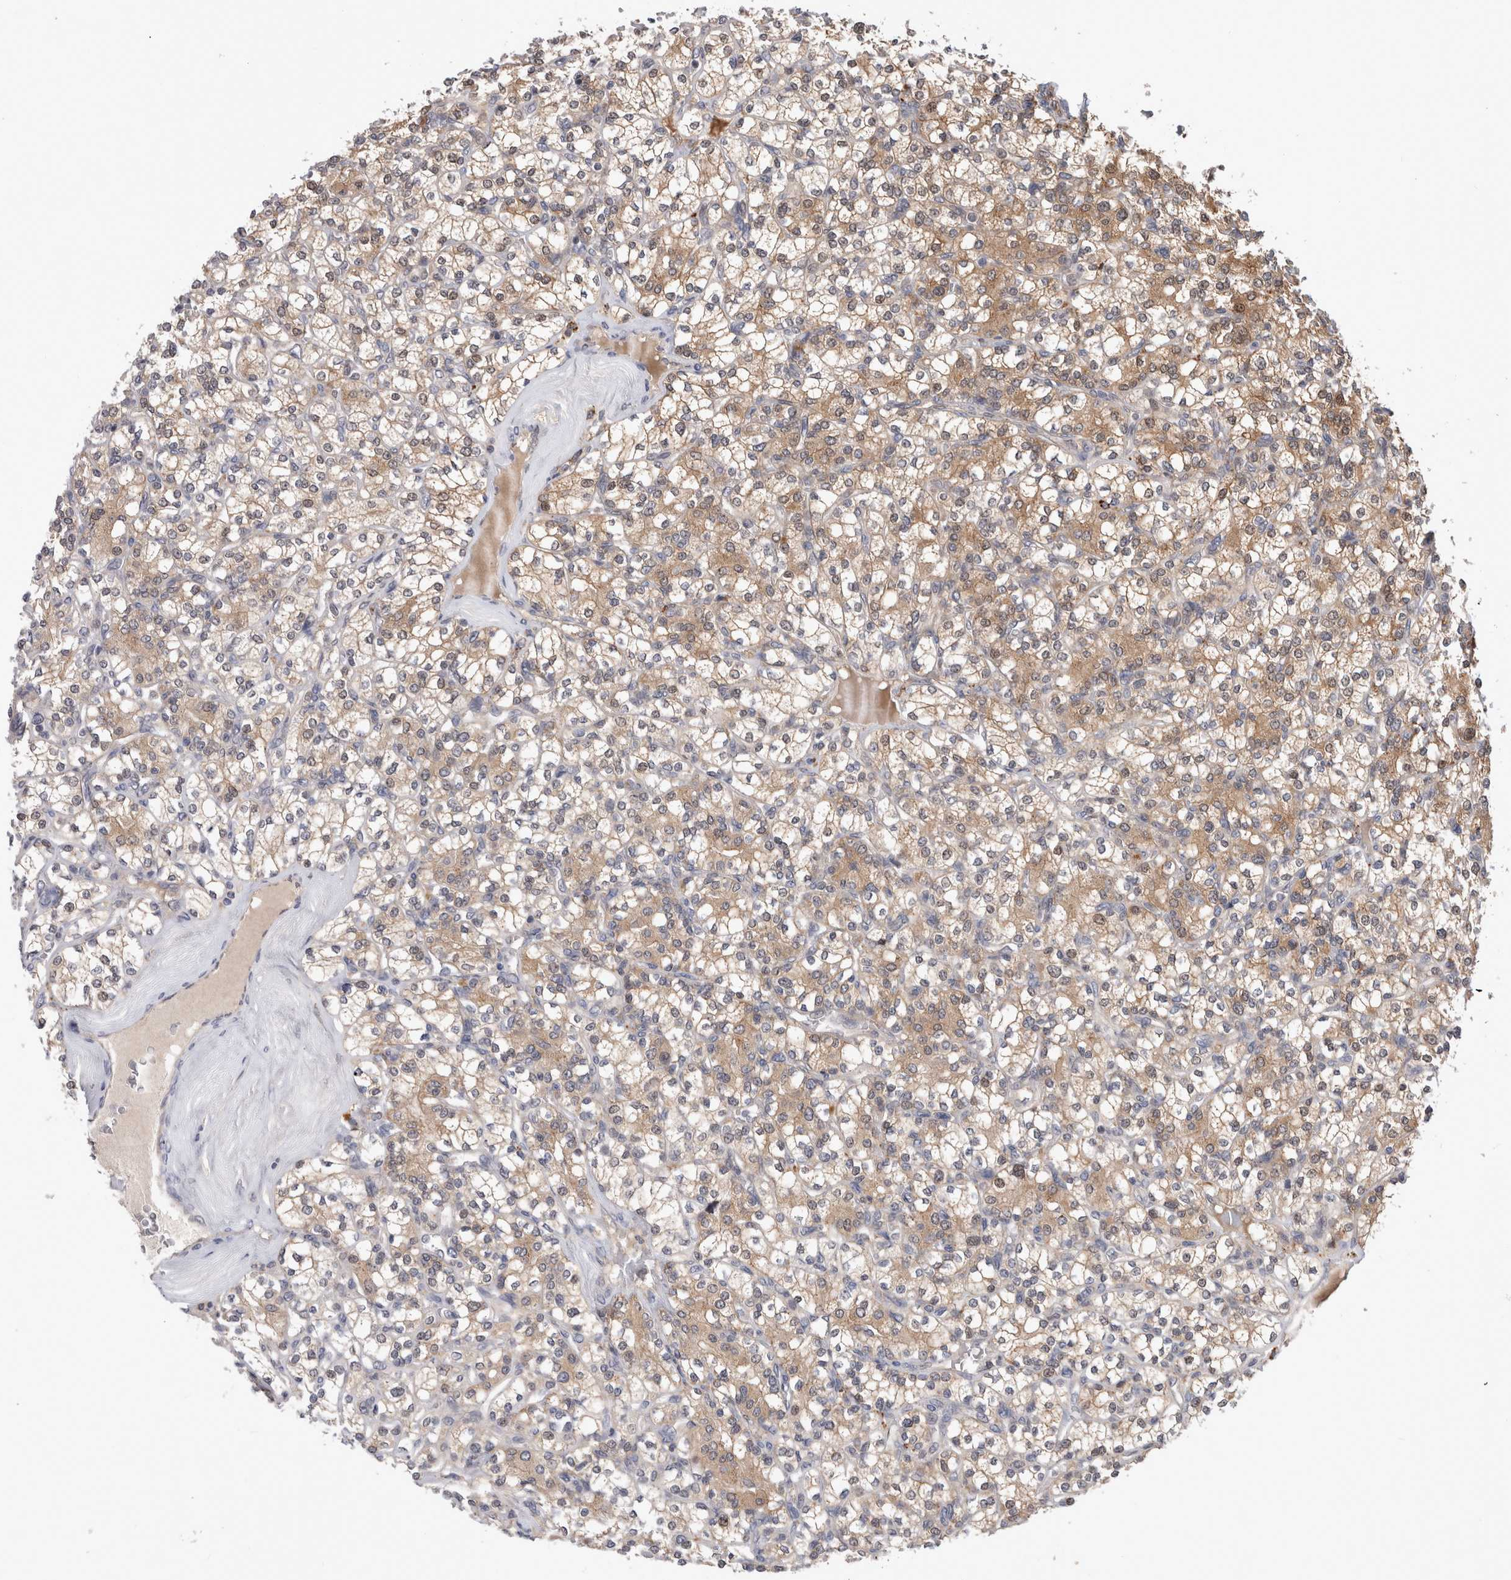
{"staining": {"intensity": "moderate", "quantity": ">75%", "location": "cytoplasmic/membranous"}, "tissue": "renal cancer", "cell_type": "Tumor cells", "image_type": "cancer", "snomed": [{"axis": "morphology", "description": "Adenocarcinoma, NOS"}, {"axis": "topography", "description": "Kidney"}], "caption": "Protein analysis of renal cancer (adenocarcinoma) tissue reveals moderate cytoplasmic/membranous staining in about >75% of tumor cells.", "gene": "MRPL37", "patient": {"sex": "male", "age": 77}}